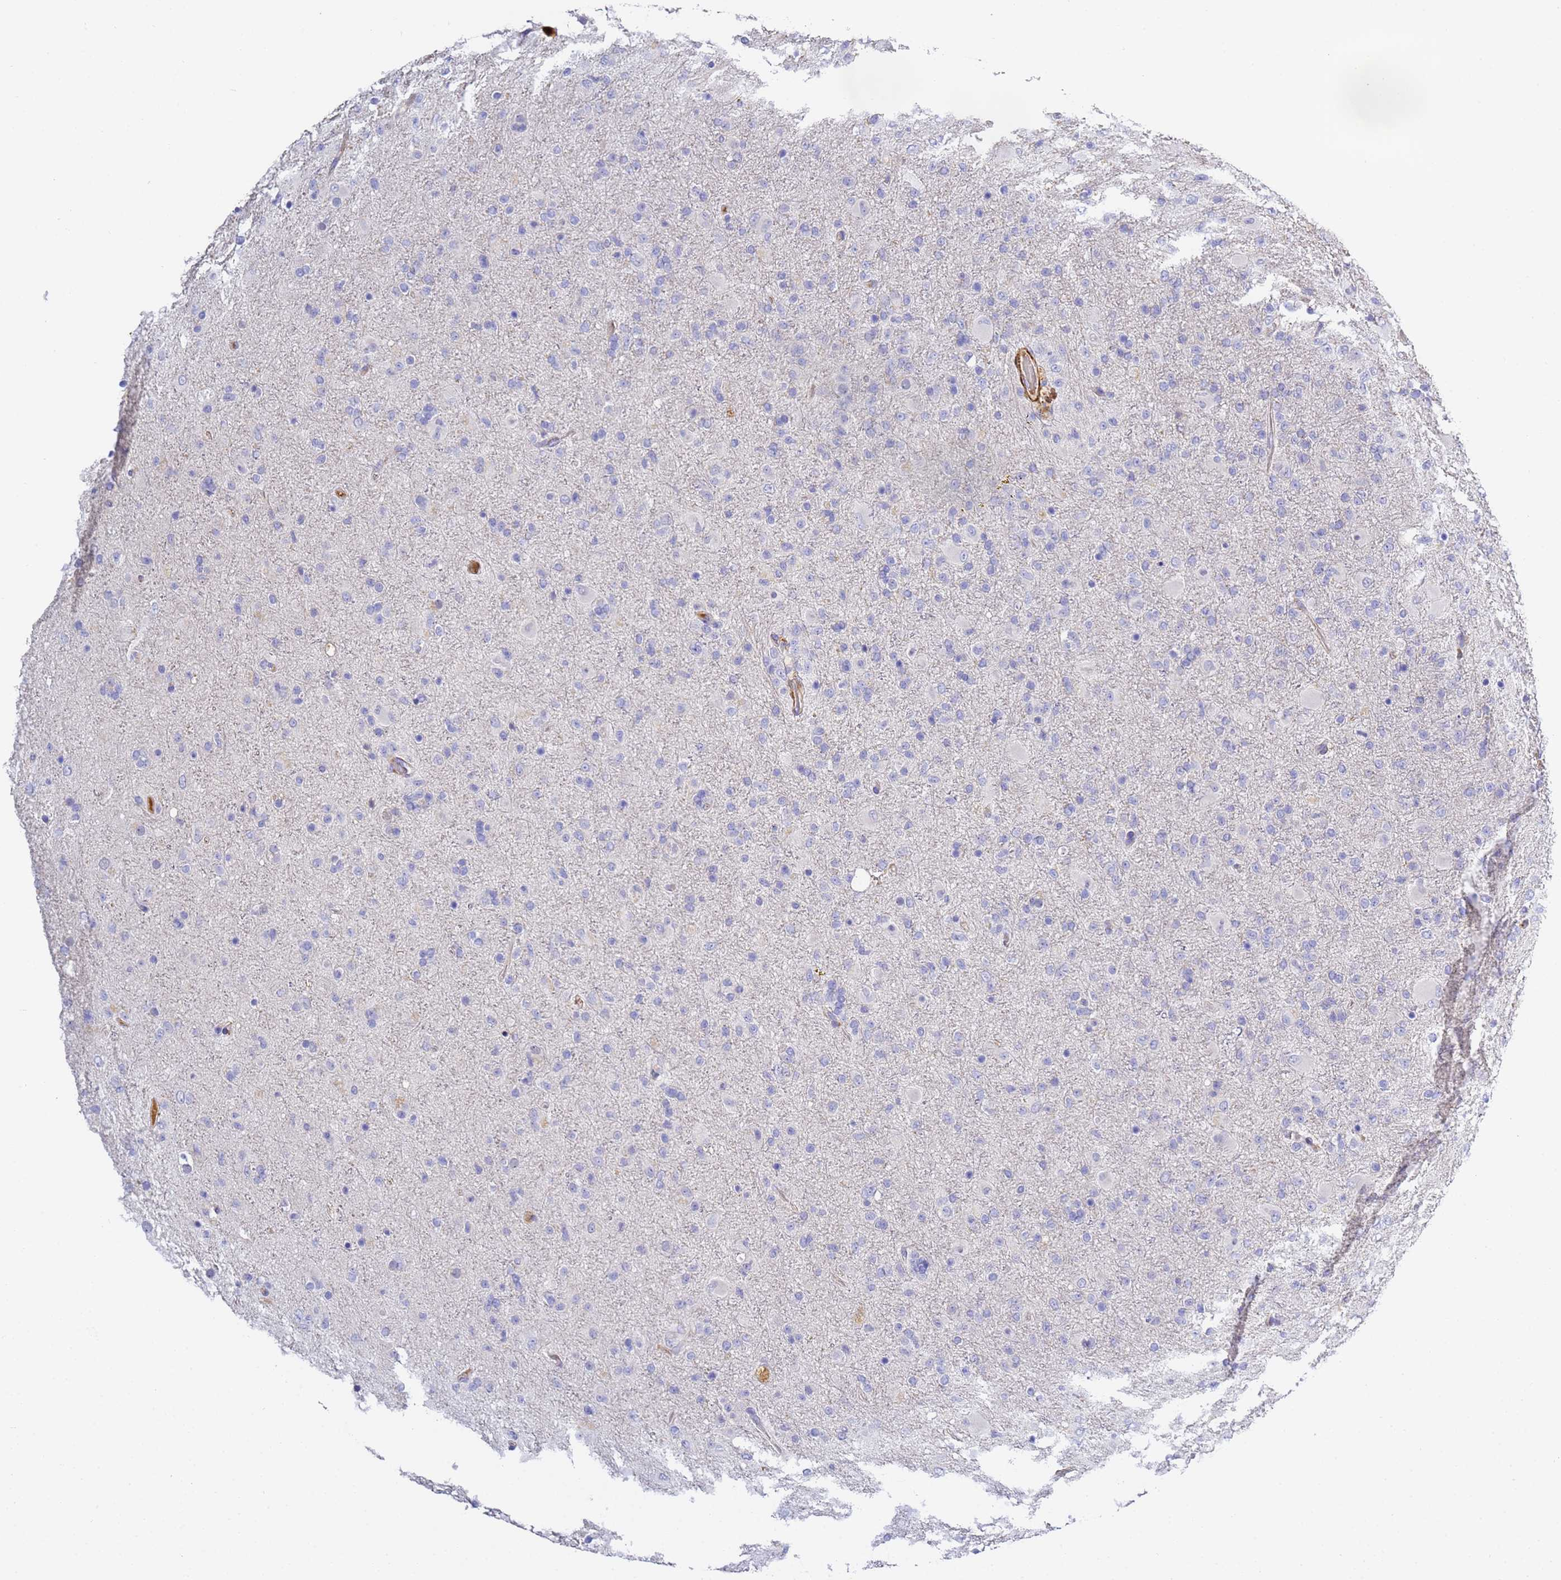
{"staining": {"intensity": "negative", "quantity": "none", "location": "none"}, "tissue": "glioma", "cell_type": "Tumor cells", "image_type": "cancer", "snomed": [{"axis": "morphology", "description": "Glioma, malignant, Low grade"}, {"axis": "topography", "description": "Brain"}], "caption": "The photomicrograph displays no significant expression in tumor cells of malignant glioma (low-grade).", "gene": "CFH", "patient": {"sex": "male", "age": 65}}